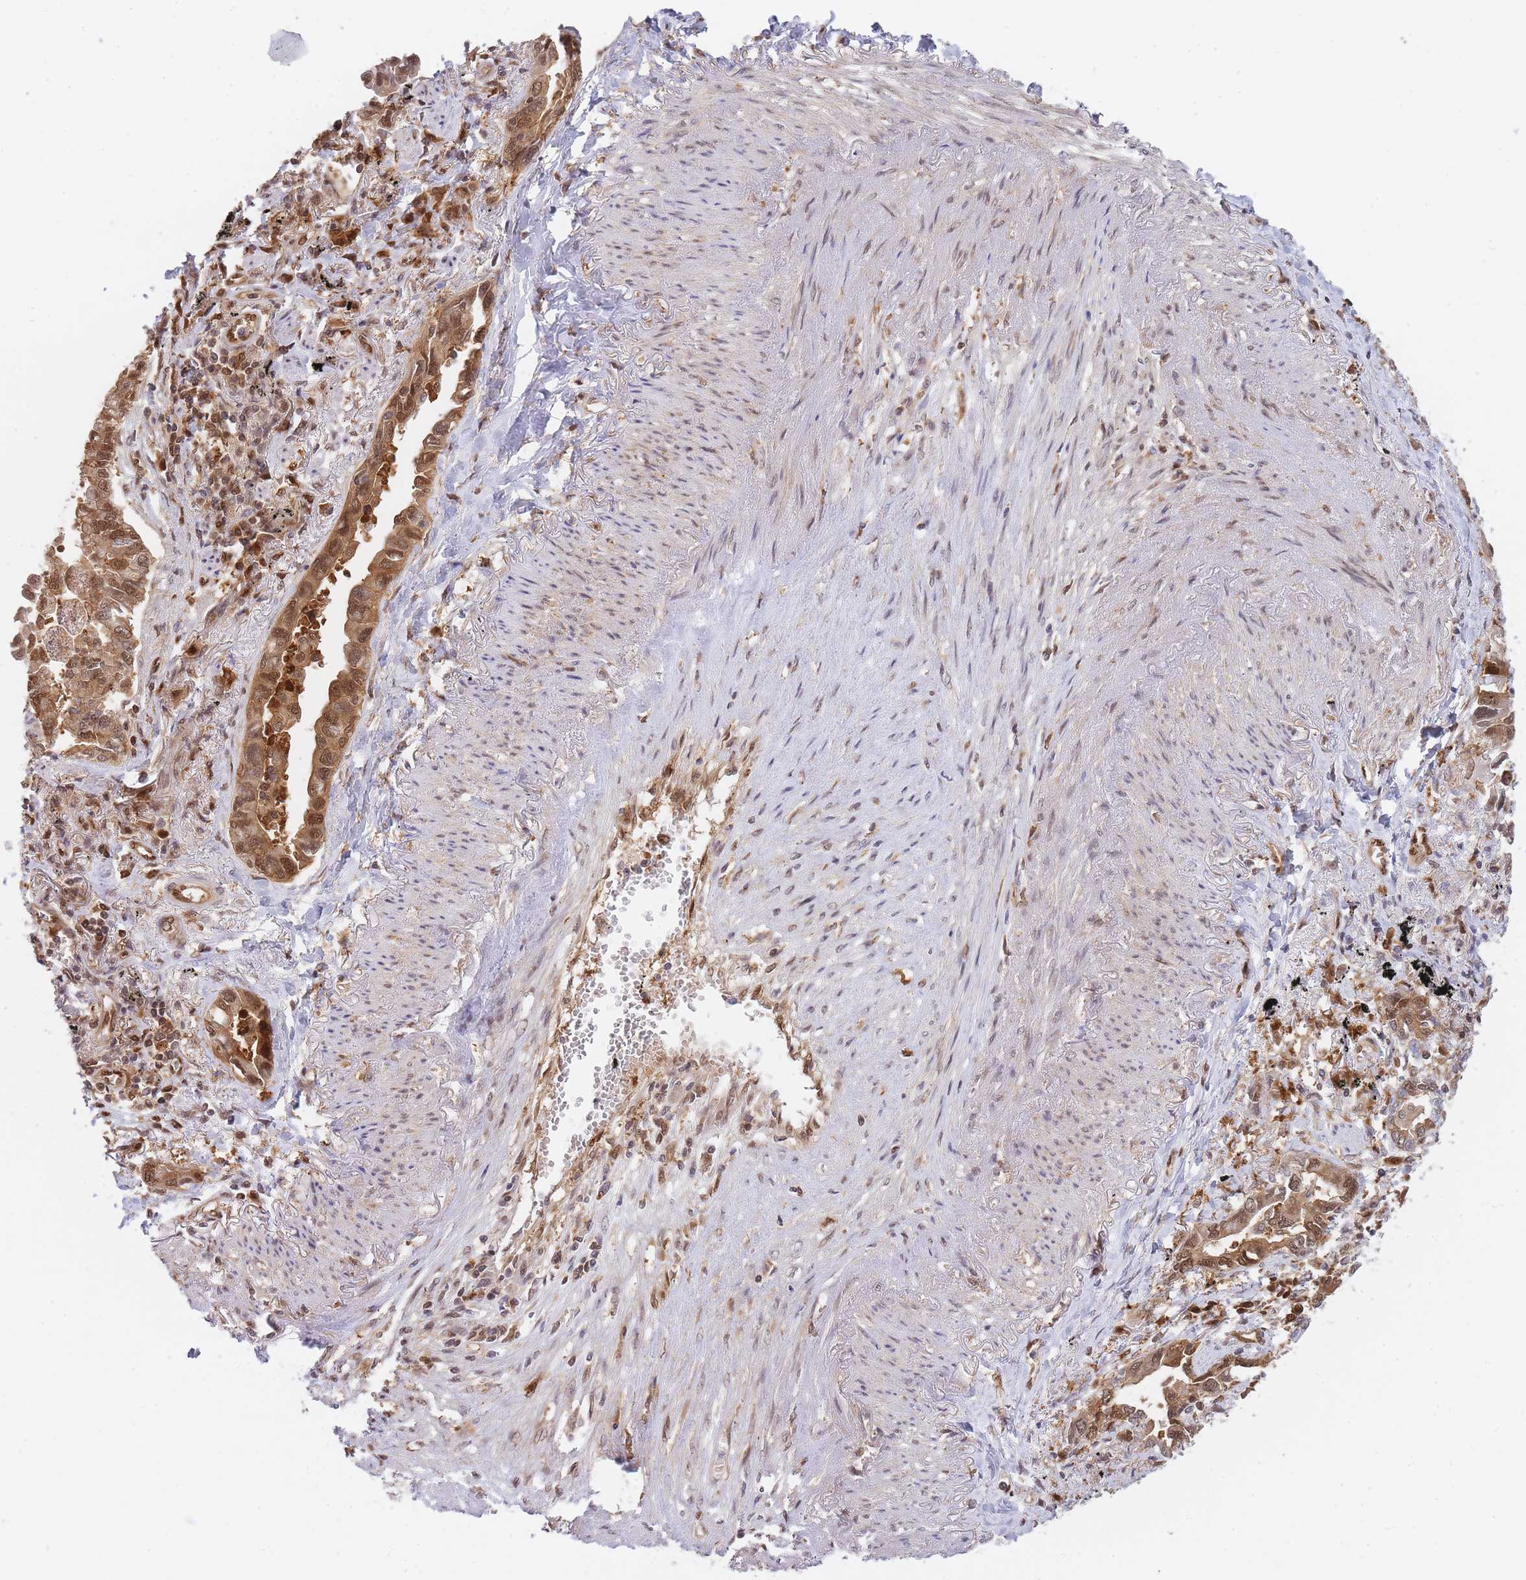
{"staining": {"intensity": "moderate", "quantity": ">75%", "location": "cytoplasmic/membranous,nuclear"}, "tissue": "lung cancer", "cell_type": "Tumor cells", "image_type": "cancer", "snomed": [{"axis": "morphology", "description": "Adenocarcinoma, NOS"}, {"axis": "topography", "description": "Lung"}], "caption": "Immunohistochemical staining of human lung cancer (adenocarcinoma) shows medium levels of moderate cytoplasmic/membranous and nuclear protein staining in about >75% of tumor cells.", "gene": "NSFL1C", "patient": {"sex": "male", "age": 67}}